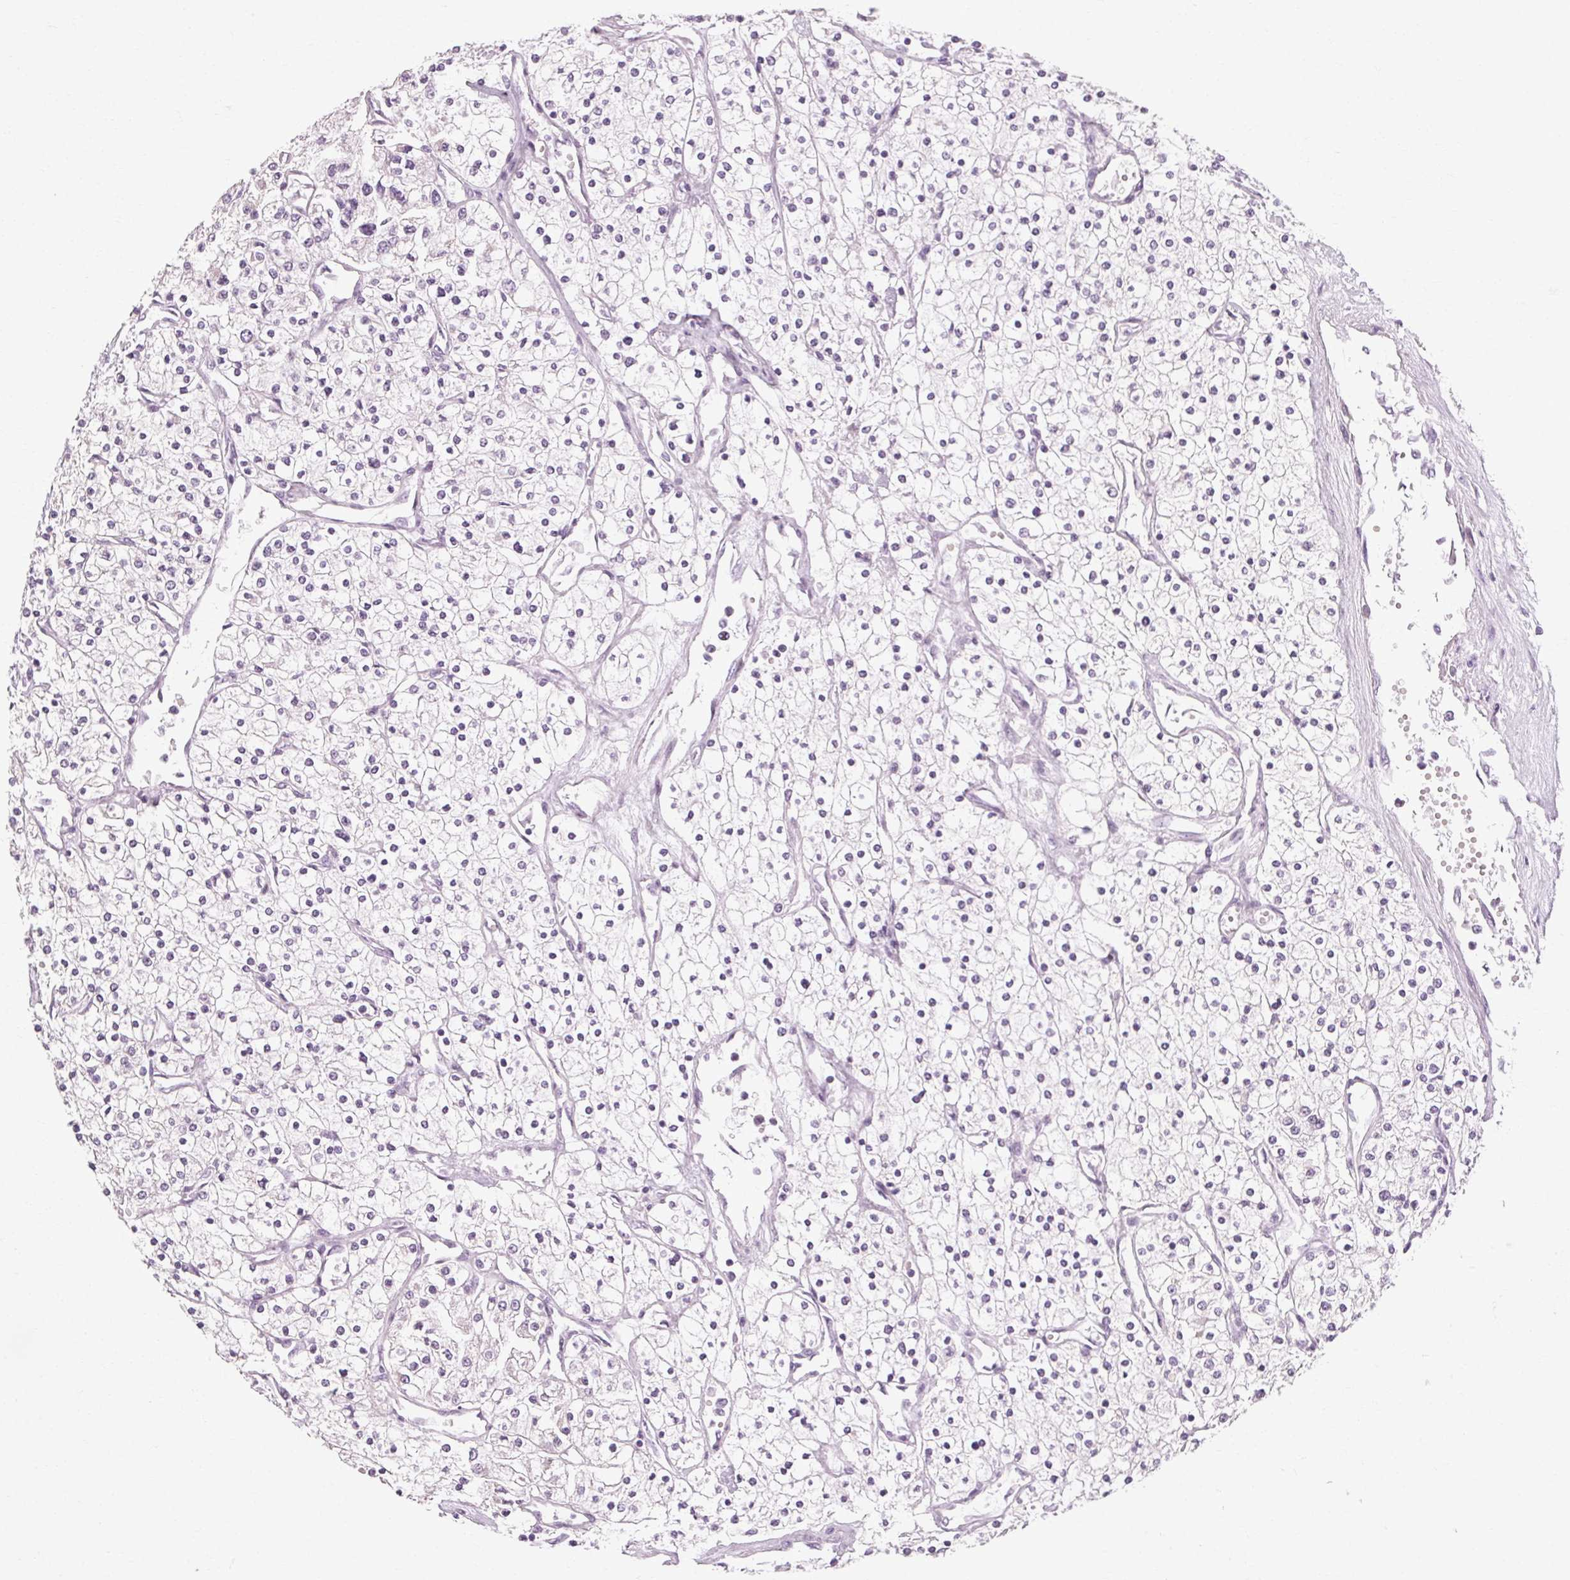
{"staining": {"intensity": "negative", "quantity": "none", "location": "none"}, "tissue": "renal cancer", "cell_type": "Tumor cells", "image_type": "cancer", "snomed": [{"axis": "morphology", "description": "Adenocarcinoma, NOS"}, {"axis": "topography", "description": "Kidney"}], "caption": "A photomicrograph of renal cancer (adenocarcinoma) stained for a protein shows no brown staining in tumor cells.", "gene": "POMC", "patient": {"sex": "male", "age": 80}}